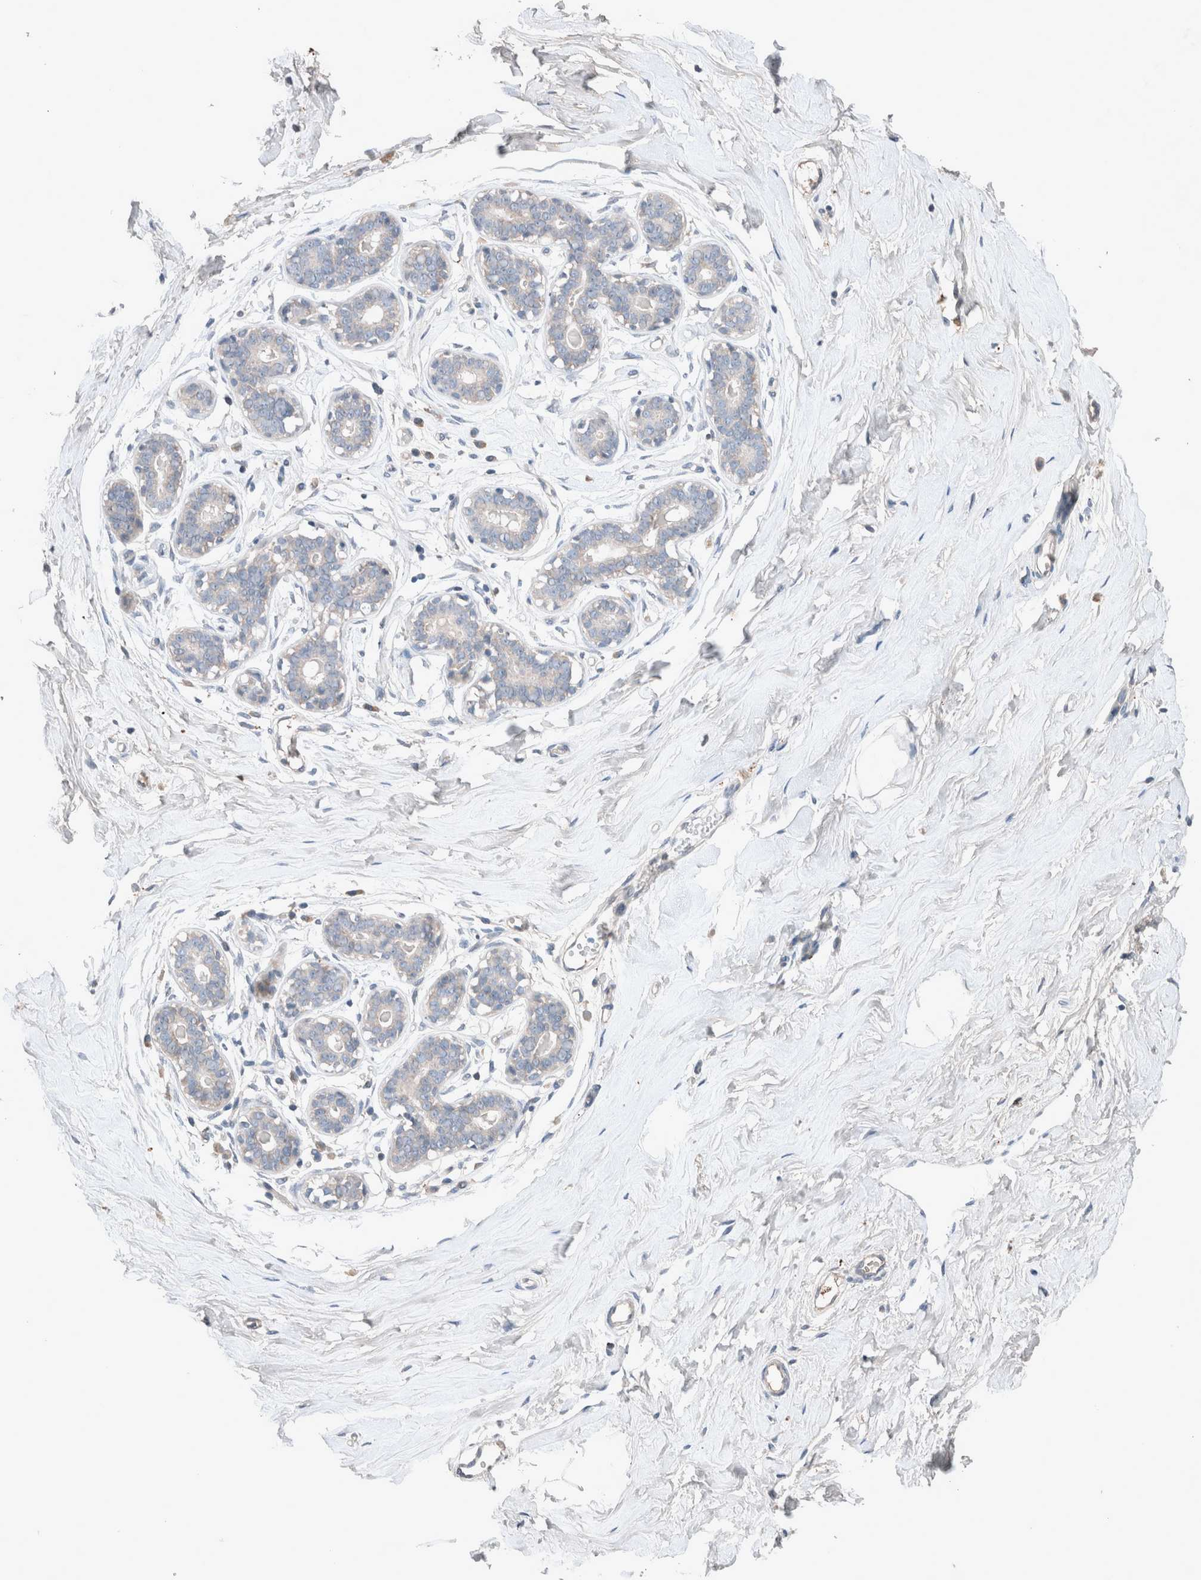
{"staining": {"intensity": "negative", "quantity": "none", "location": "none"}, "tissue": "breast", "cell_type": "Adipocytes", "image_type": "normal", "snomed": [{"axis": "morphology", "description": "Normal tissue, NOS"}, {"axis": "topography", "description": "Breast"}], "caption": "IHC of benign human breast displays no staining in adipocytes.", "gene": "UGCG", "patient": {"sex": "female", "age": 23}}